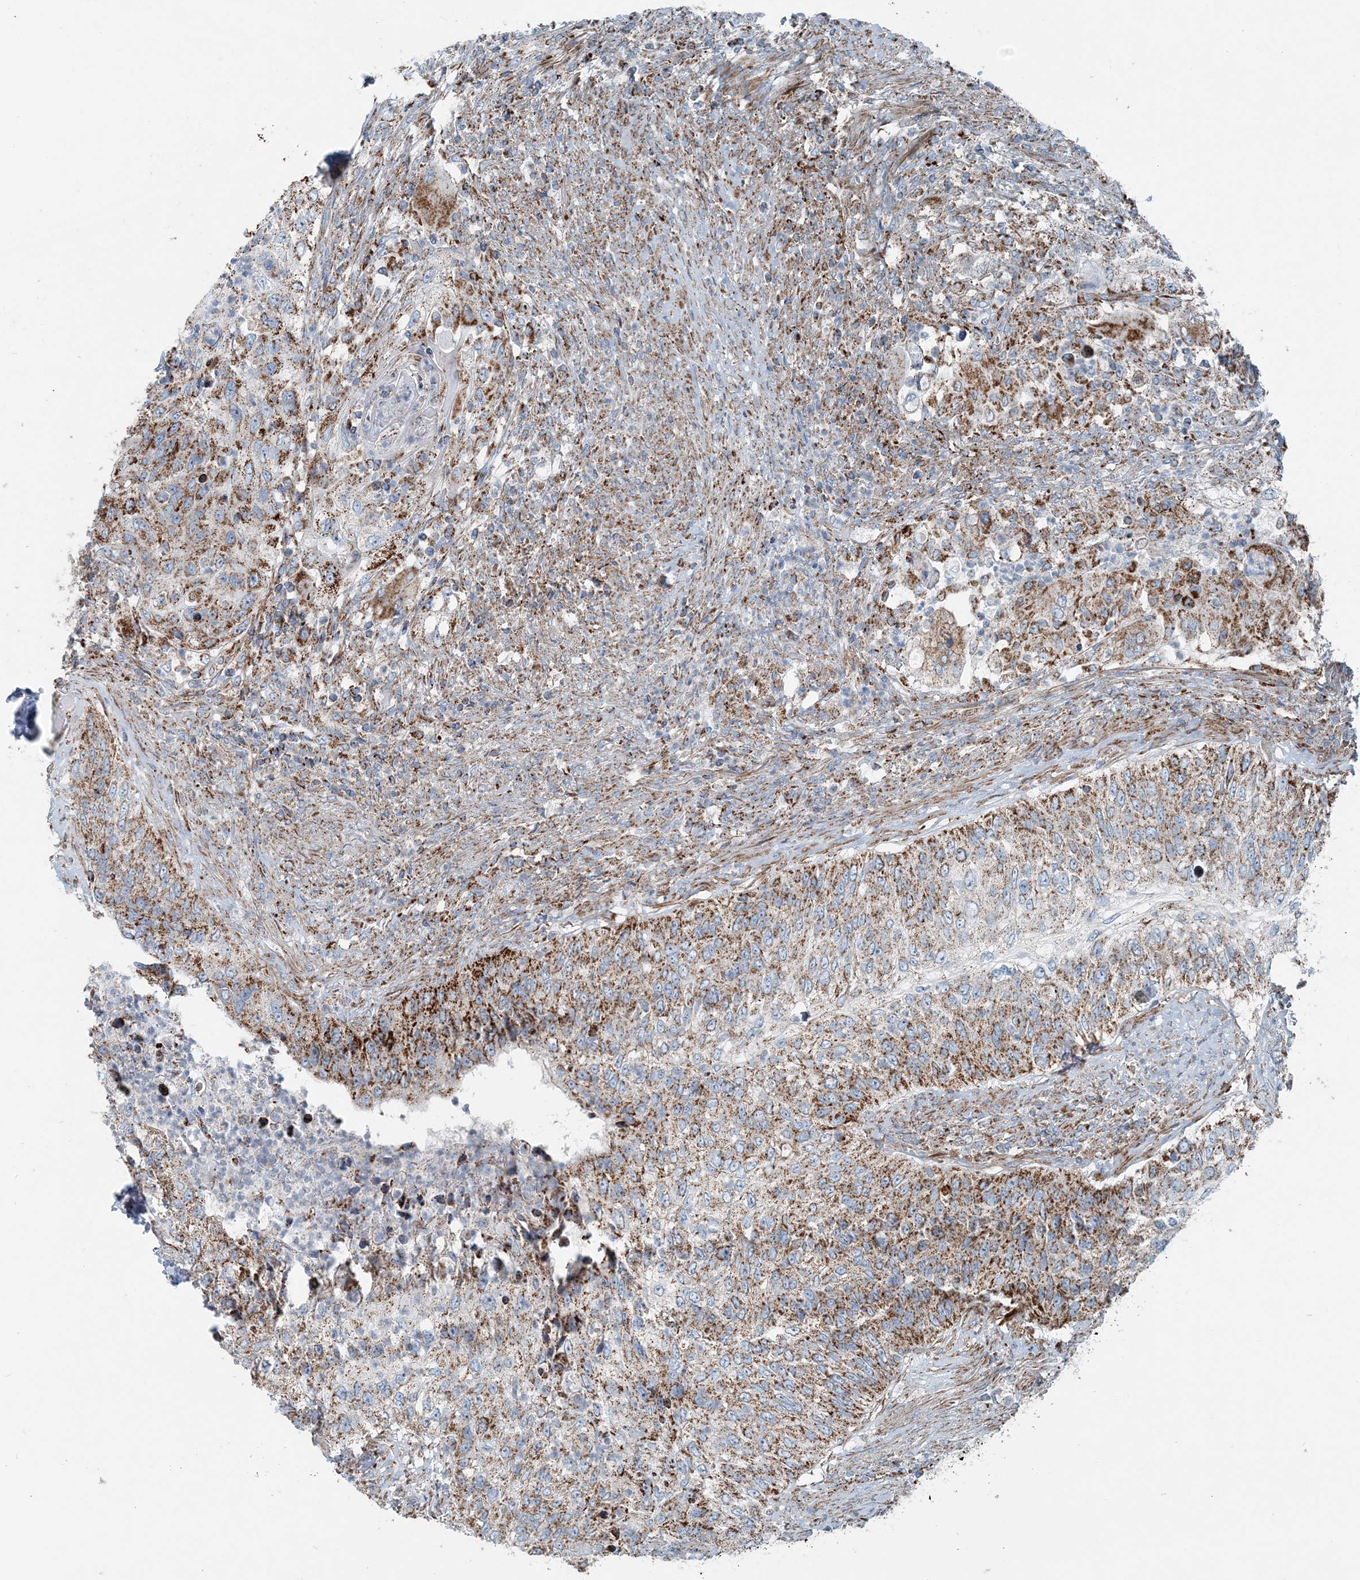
{"staining": {"intensity": "strong", "quantity": "25%-75%", "location": "cytoplasmic/membranous"}, "tissue": "urothelial cancer", "cell_type": "Tumor cells", "image_type": "cancer", "snomed": [{"axis": "morphology", "description": "Urothelial carcinoma, High grade"}, {"axis": "topography", "description": "Urinary bladder"}], "caption": "Immunohistochemistry (IHC) micrograph of human high-grade urothelial carcinoma stained for a protein (brown), which displays high levels of strong cytoplasmic/membranous positivity in approximately 25%-75% of tumor cells.", "gene": "INTU", "patient": {"sex": "female", "age": 60}}